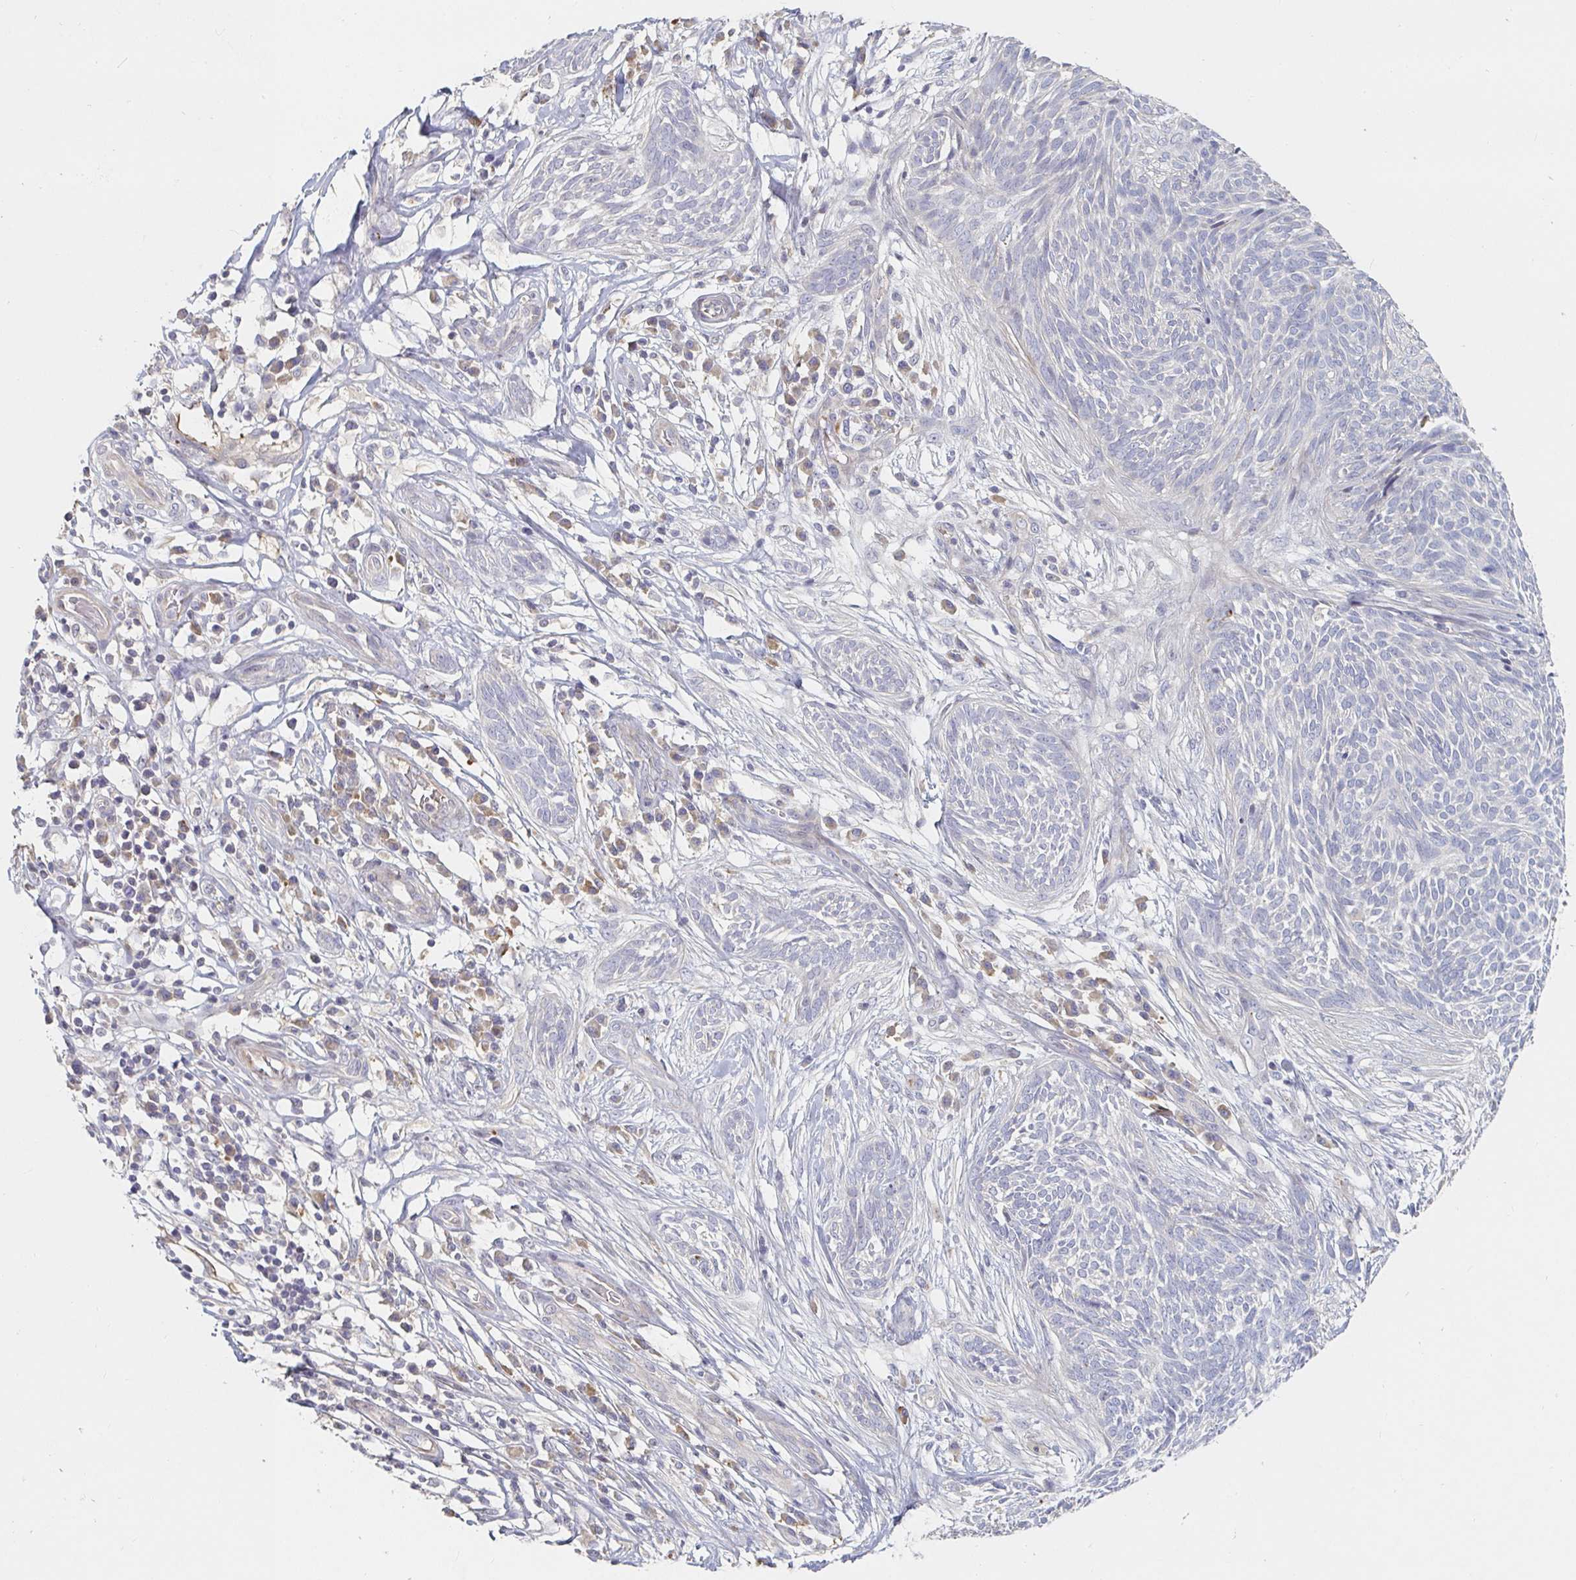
{"staining": {"intensity": "negative", "quantity": "none", "location": "none"}, "tissue": "skin cancer", "cell_type": "Tumor cells", "image_type": "cancer", "snomed": [{"axis": "morphology", "description": "Basal cell carcinoma"}, {"axis": "topography", "description": "Skin"}, {"axis": "topography", "description": "Skin, foot"}], "caption": "The photomicrograph demonstrates no significant expression in tumor cells of skin cancer. Brightfield microscopy of IHC stained with DAB (brown) and hematoxylin (blue), captured at high magnification.", "gene": "NME9", "patient": {"sex": "female", "age": 86}}